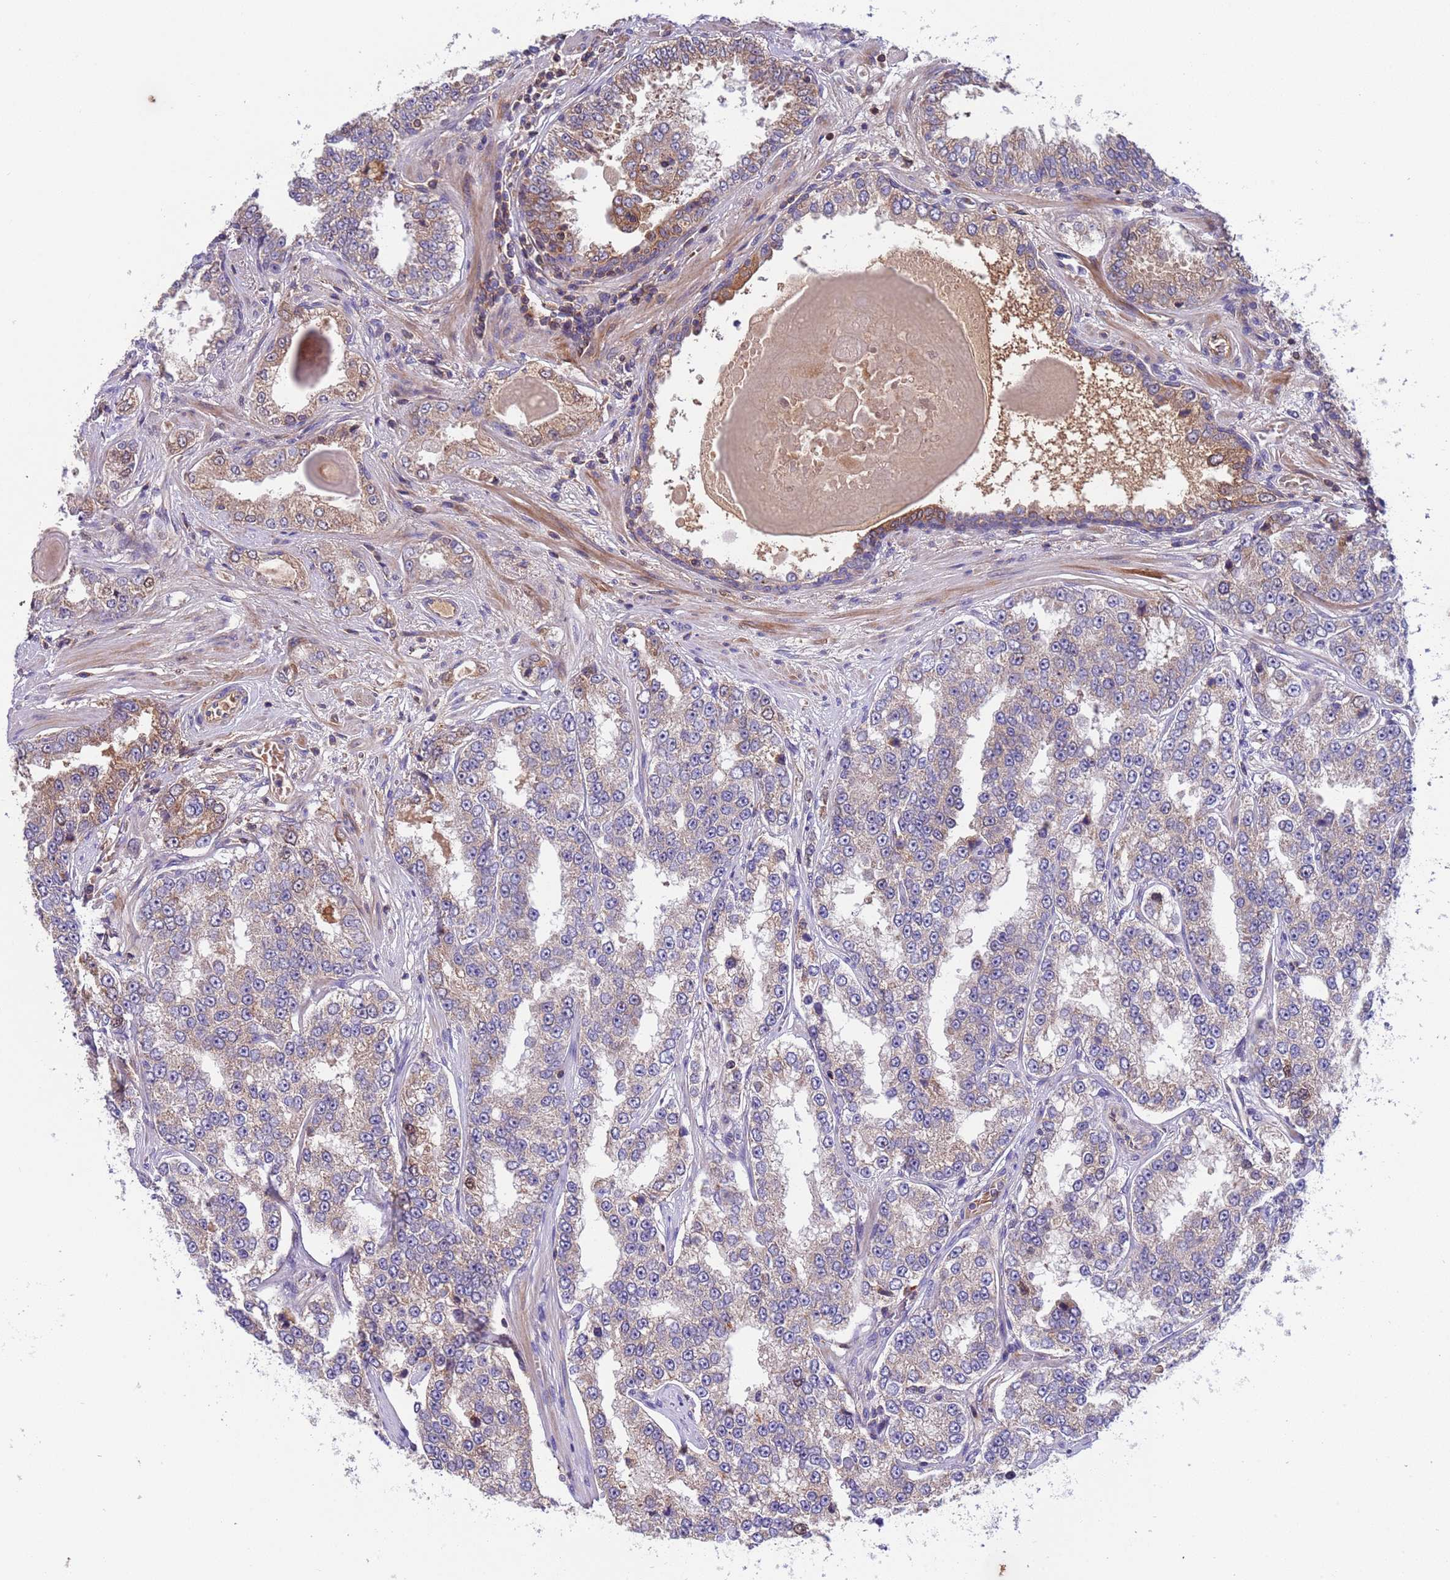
{"staining": {"intensity": "weak", "quantity": "<25%", "location": "cytoplasmic/membranous"}, "tissue": "prostate cancer", "cell_type": "Tumor cells", "image_type": "cancer", "snomed": [{"axis": "morphology", "description": "Normal tissue, NOS"}, {"axis": "morphology", "description": "Adenocarcinoma, High grade"}, {"axis": "topography", "description": "Prostate"}], "caption": "An IHC histopathology image of prostate adenocarcinoma (high-grade) is shown. There is no staining in tumor cells of prostate adenocarcinoma (high-grade).", "gene": "PARP16", "patient": {"sex": "male", "age": 83}}